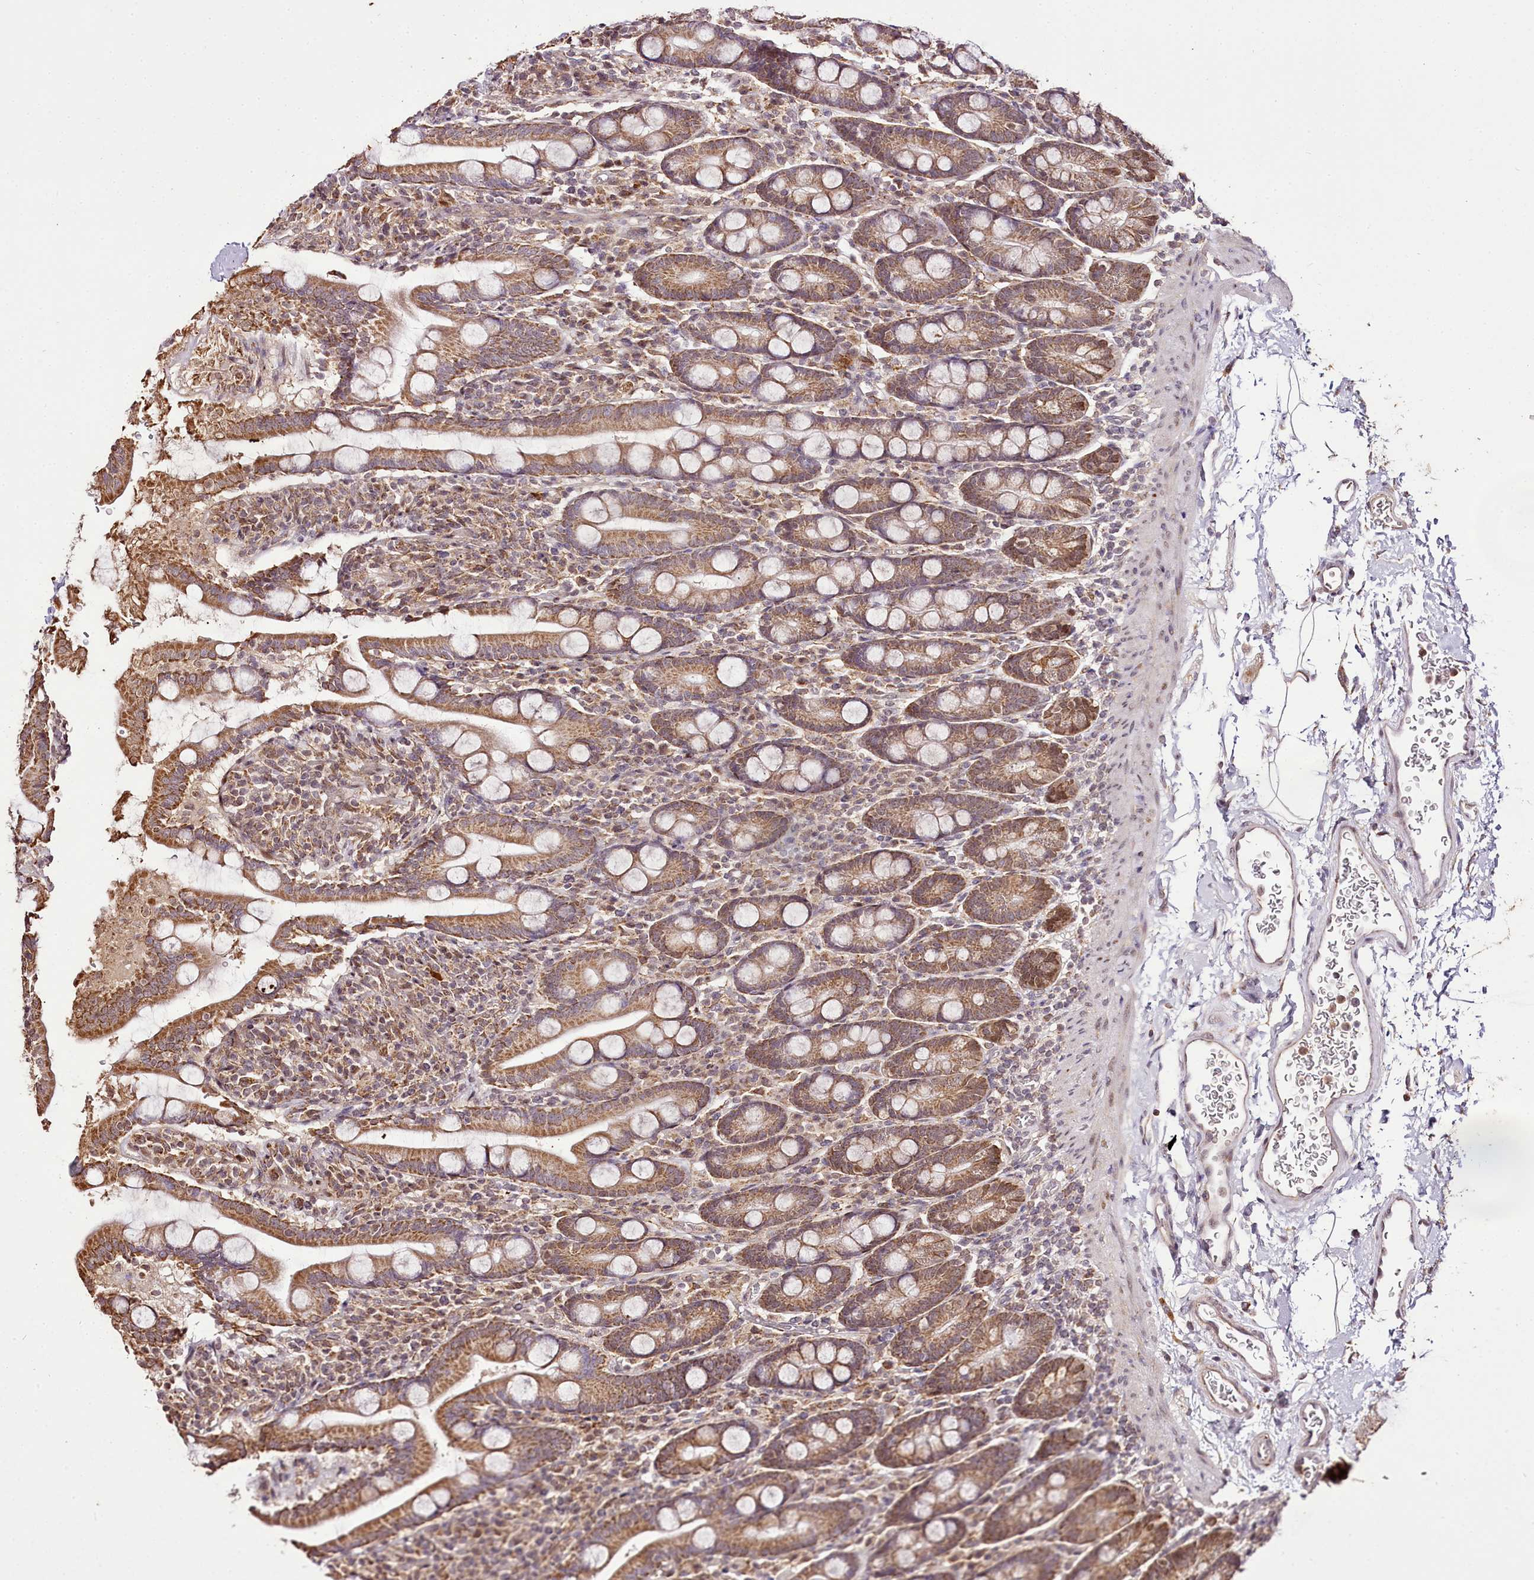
{"staining": {"intensity": "moderate", "quantity": ">75%", "location": "cytoplasmic/membranous"}, "tissue": "duodenum", "cell_type": "Glandular cells", "image_type": "normal", "snomed": [{"axis": "morphology", "description": "Normal tissue, NOS"}, {"axis": "topography", "description": "Duodenum"}], "caption": "This micrograph displays benign duodenum stained with IHC to label a protein in brown. The cytoplasmic/membranous of glandular cells show moderate positivity for the protein. Nuclei are counter-stained blue.", "gene": "EDIL3", "patient": {"sex": "male", "age": 35}}